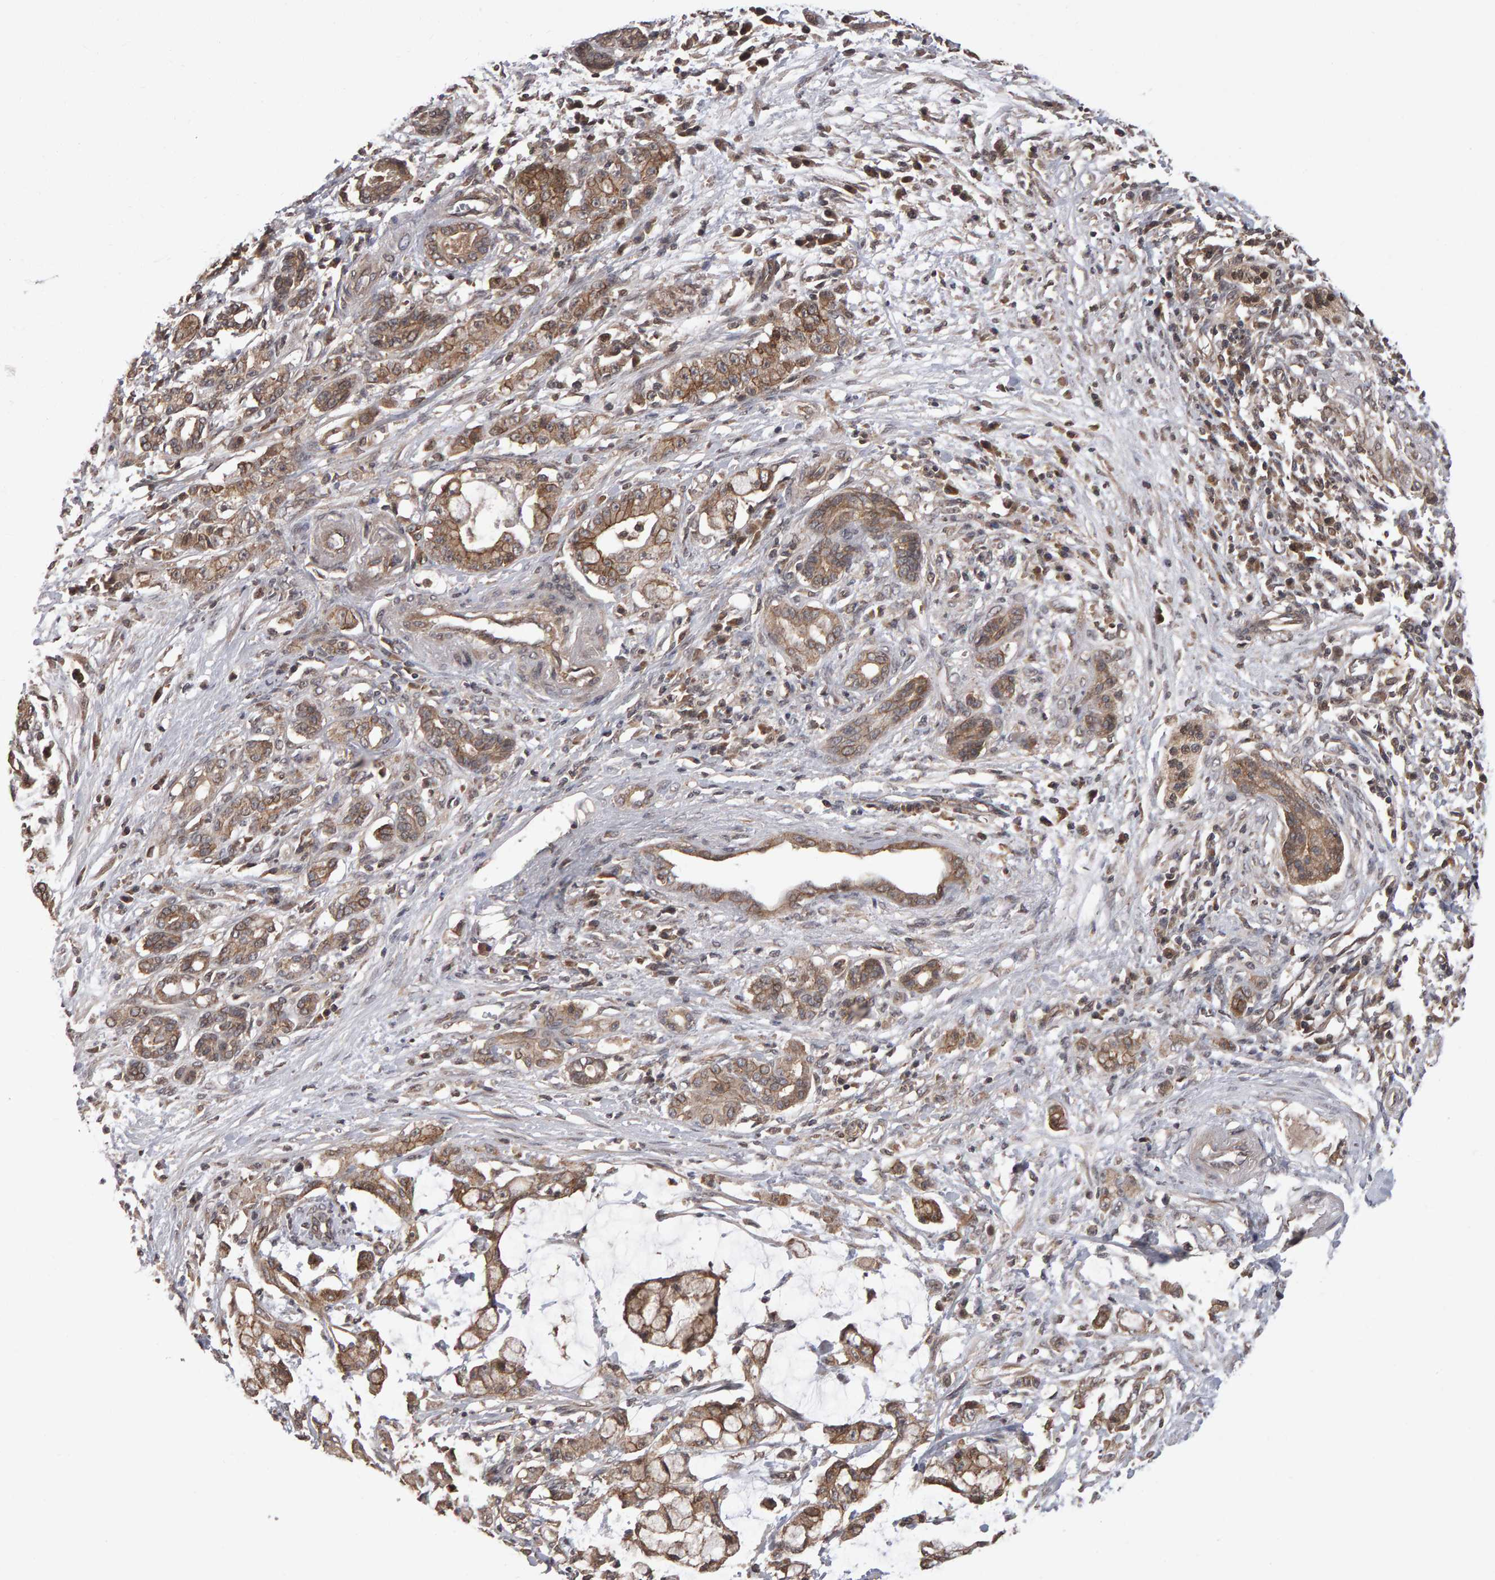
{"staining": {"intensity": "moderate", "quantity": ">75%", "location": "cytoplasmic/membranous"}, "tissue": "pancreatic cancer", "cell_type": "Tumor cells", "image_type": "cancer", "snomed": [{"axis": "morphology", "description": "Adenocarcinoma, NOS"}, {"axis": "topography", "description": "Pancreas"}], "caption": "Pancreatic adenocarcinoma stained with IHC exhibits moderate cytoplasmic/membranous positivity in about >75% of tumor cells.", "gene": "SCRIB", "patient": {"sex": "female", "age": 73}}